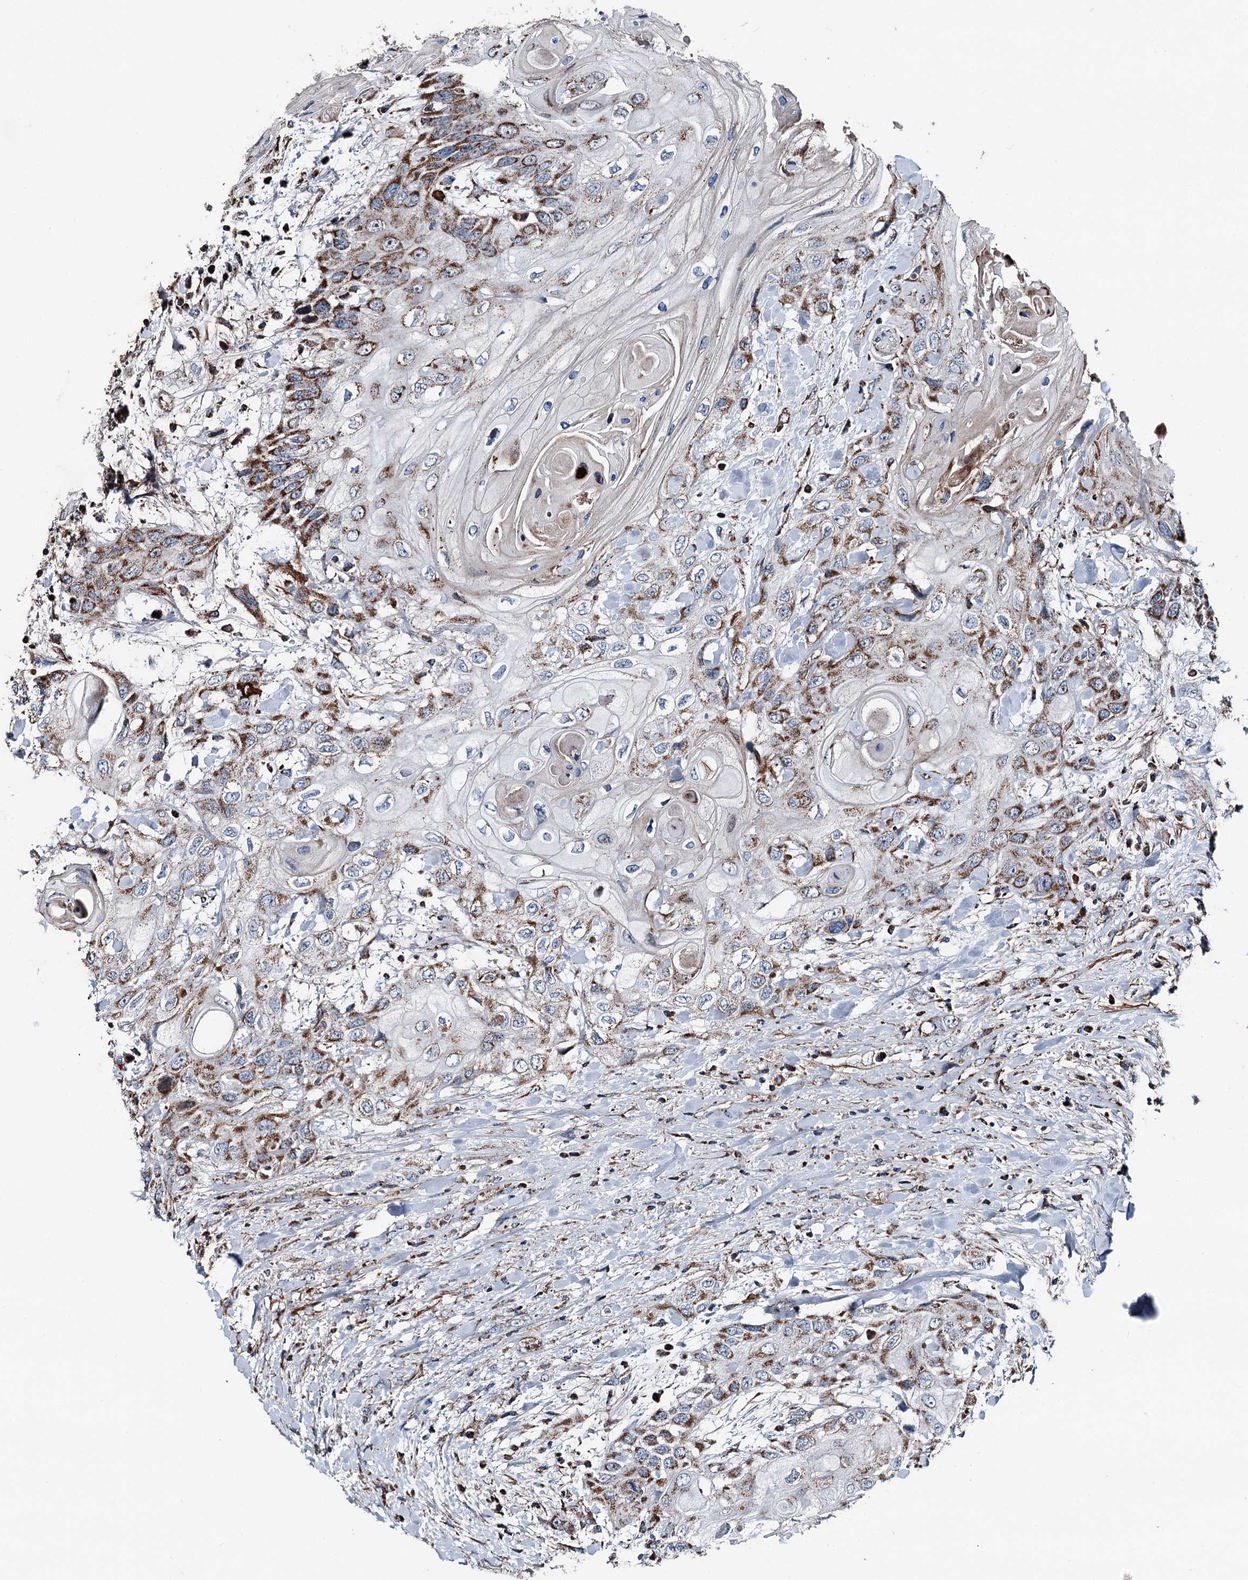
{"staining": {"intensity": "strong", "quantity": ">75%", "location": "cytoplasmic/membranous"}, "tissue": "head and neck cancer", "cell_type": "Tumor cells", "image_type": "cancer", "snomed": [{"axis": "morphology", "description": "Squamous cell carcinoma, NOS"}, {"axis": "topography", "description": "Head-Neck"}], "caption": "An immunohistochemistry photomicrograph of neoplastic tissue is shown. Protein staining in brown shows strong cytoplasmic/membranous positivity in squamous cell carcinoma (head and neck) within tumor cells.", "gene": "DDIAS", "patient": {"sex": "female", "age": 43}}